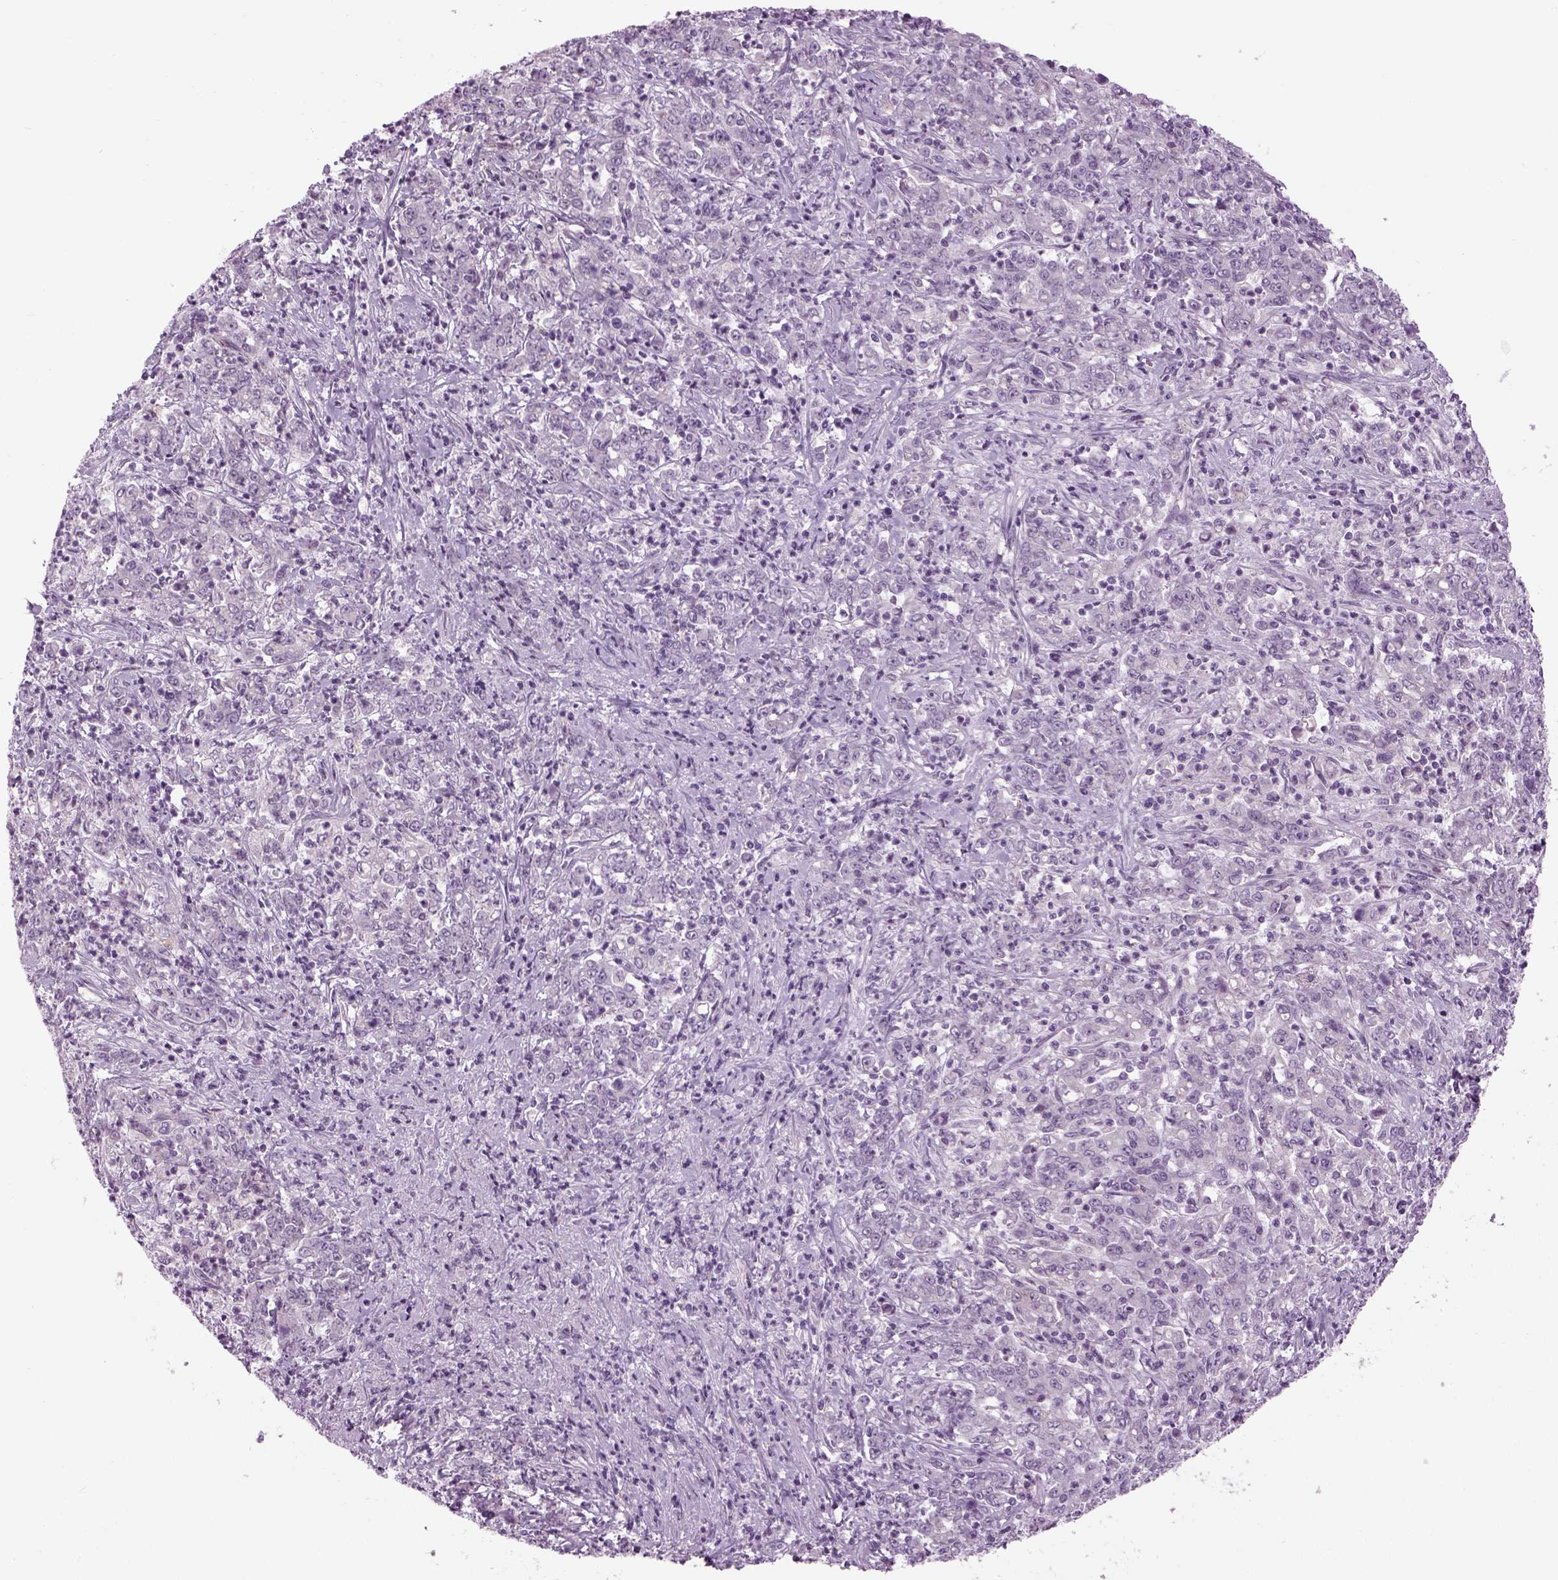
{"staining": {"intensity": "negative", "quantity": "none", "location": "none"}, "tissue": "stomach cancer", "cell_type": "Tumor cells", "image_type": "cancer", "snomed": [{"axis": "morphology", "description": "Adenocarcinoma, NOS"}, {"axis": "topography", "description": "Stomach, lower"}], "caption": "IHC micrograph of neoplastic tissue: stomach cancer (adenocarcinoma) stained with DAB reveals no significant protein expression in tumor cells. (DAB (3,3'-diaminobenzidine) IHC with hematoxylin counter stain).", "gene": "LRRIQ3", "patient": {"sex": "female", "age": 71}}